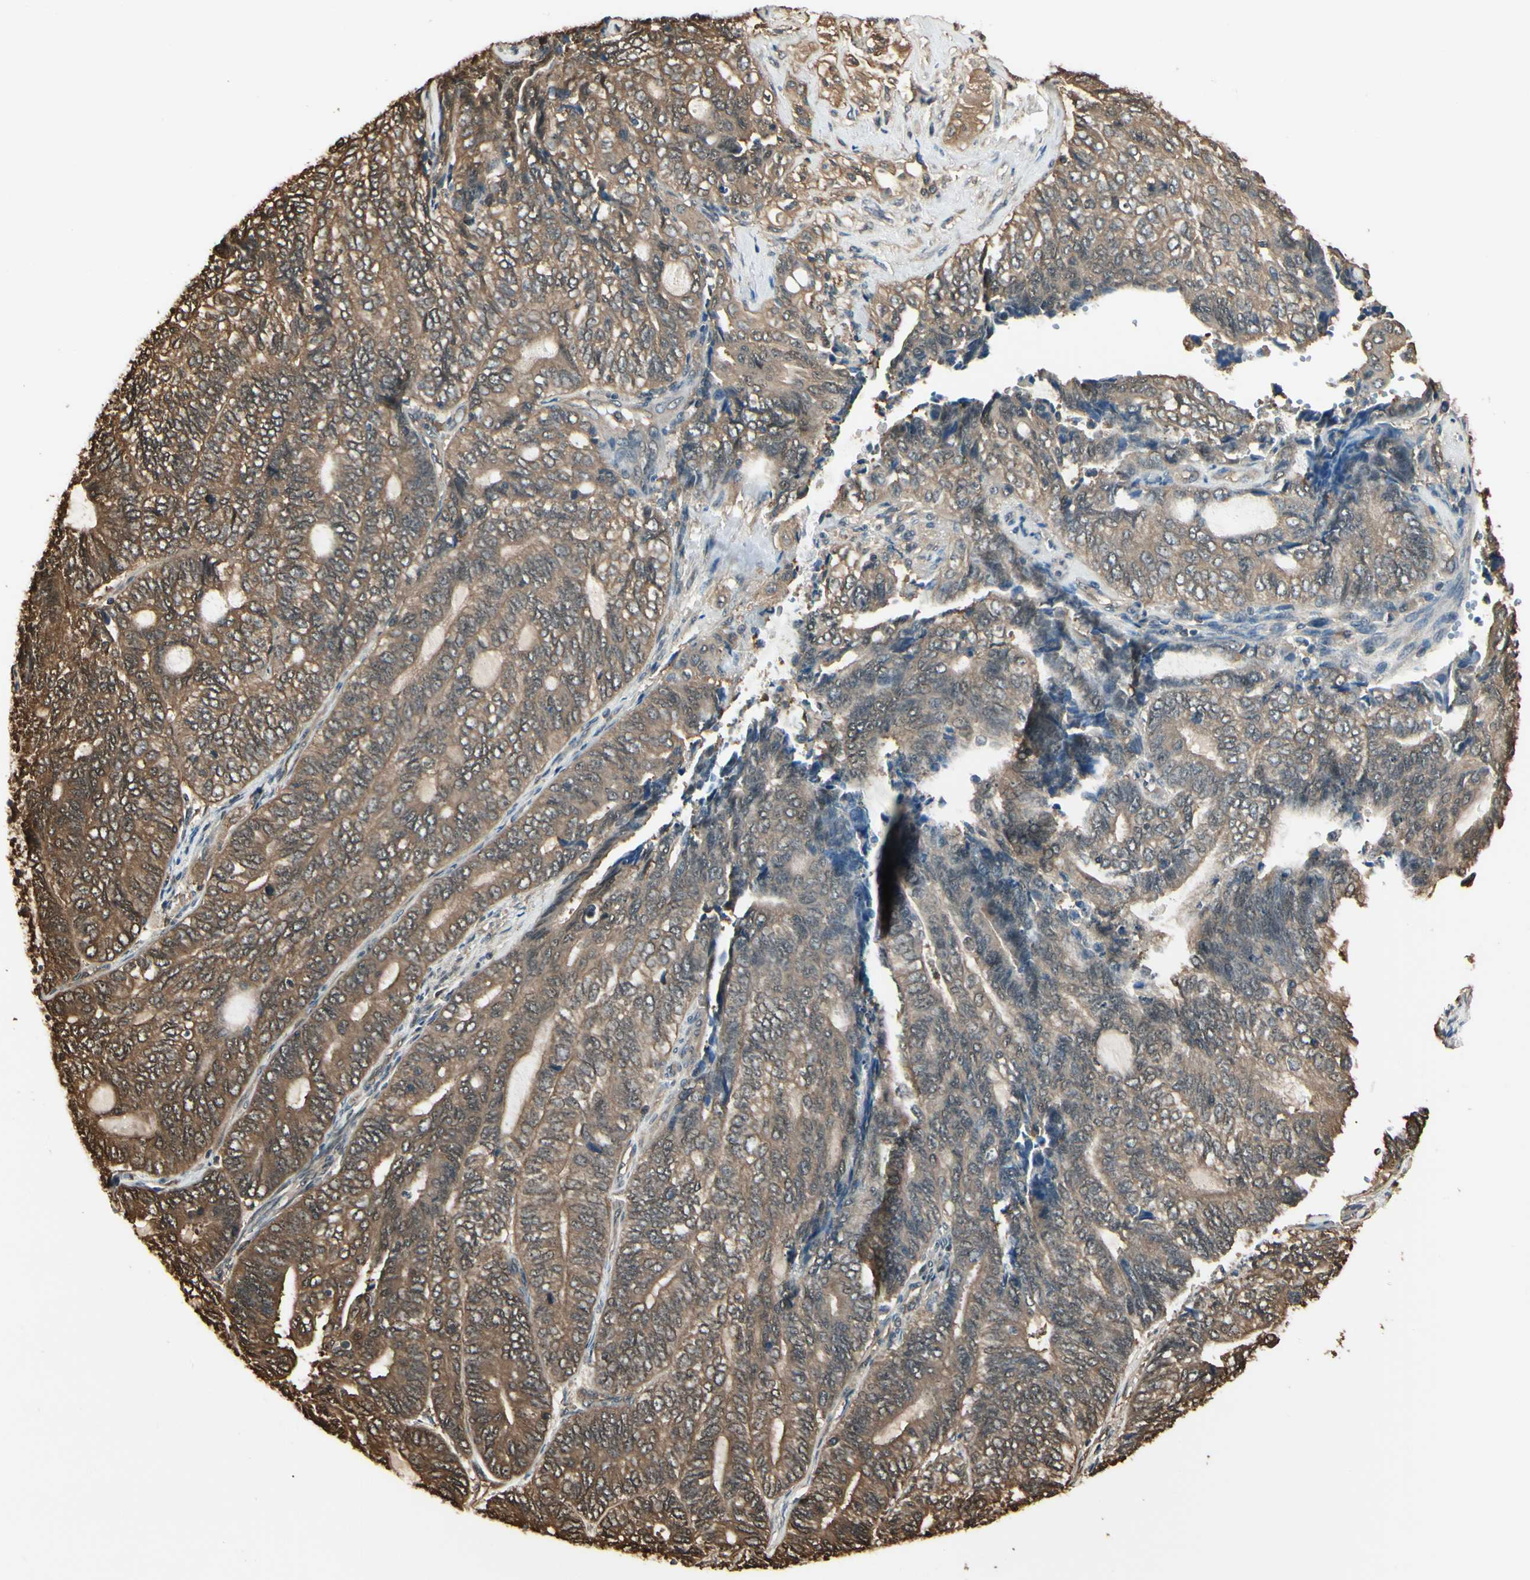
{"staining": {"intensity": "moderate", "quantity": ">75%", "location": "cytoplasmic/membranous"}, "tissue": "endometrial cancer", "cell_type": "Tumor cells", "image_type": "cancer", "snomed": [{"axis": "morphology", "description": "Adenocarcinoma, NOS"}, {"axis": "topography", "description": "Uterus"}, {"axis": "topography", "description": "Endometrium"}], "caption": "Moderate cytoplasmic/membranous expression for a protein is identified in about >75% of tumor cells of adenocarcinoma (endometrial) using immunohistochemistry (IHC).", "gene": "YWHAE", "patient": {"sex": "female", "age": 70}}